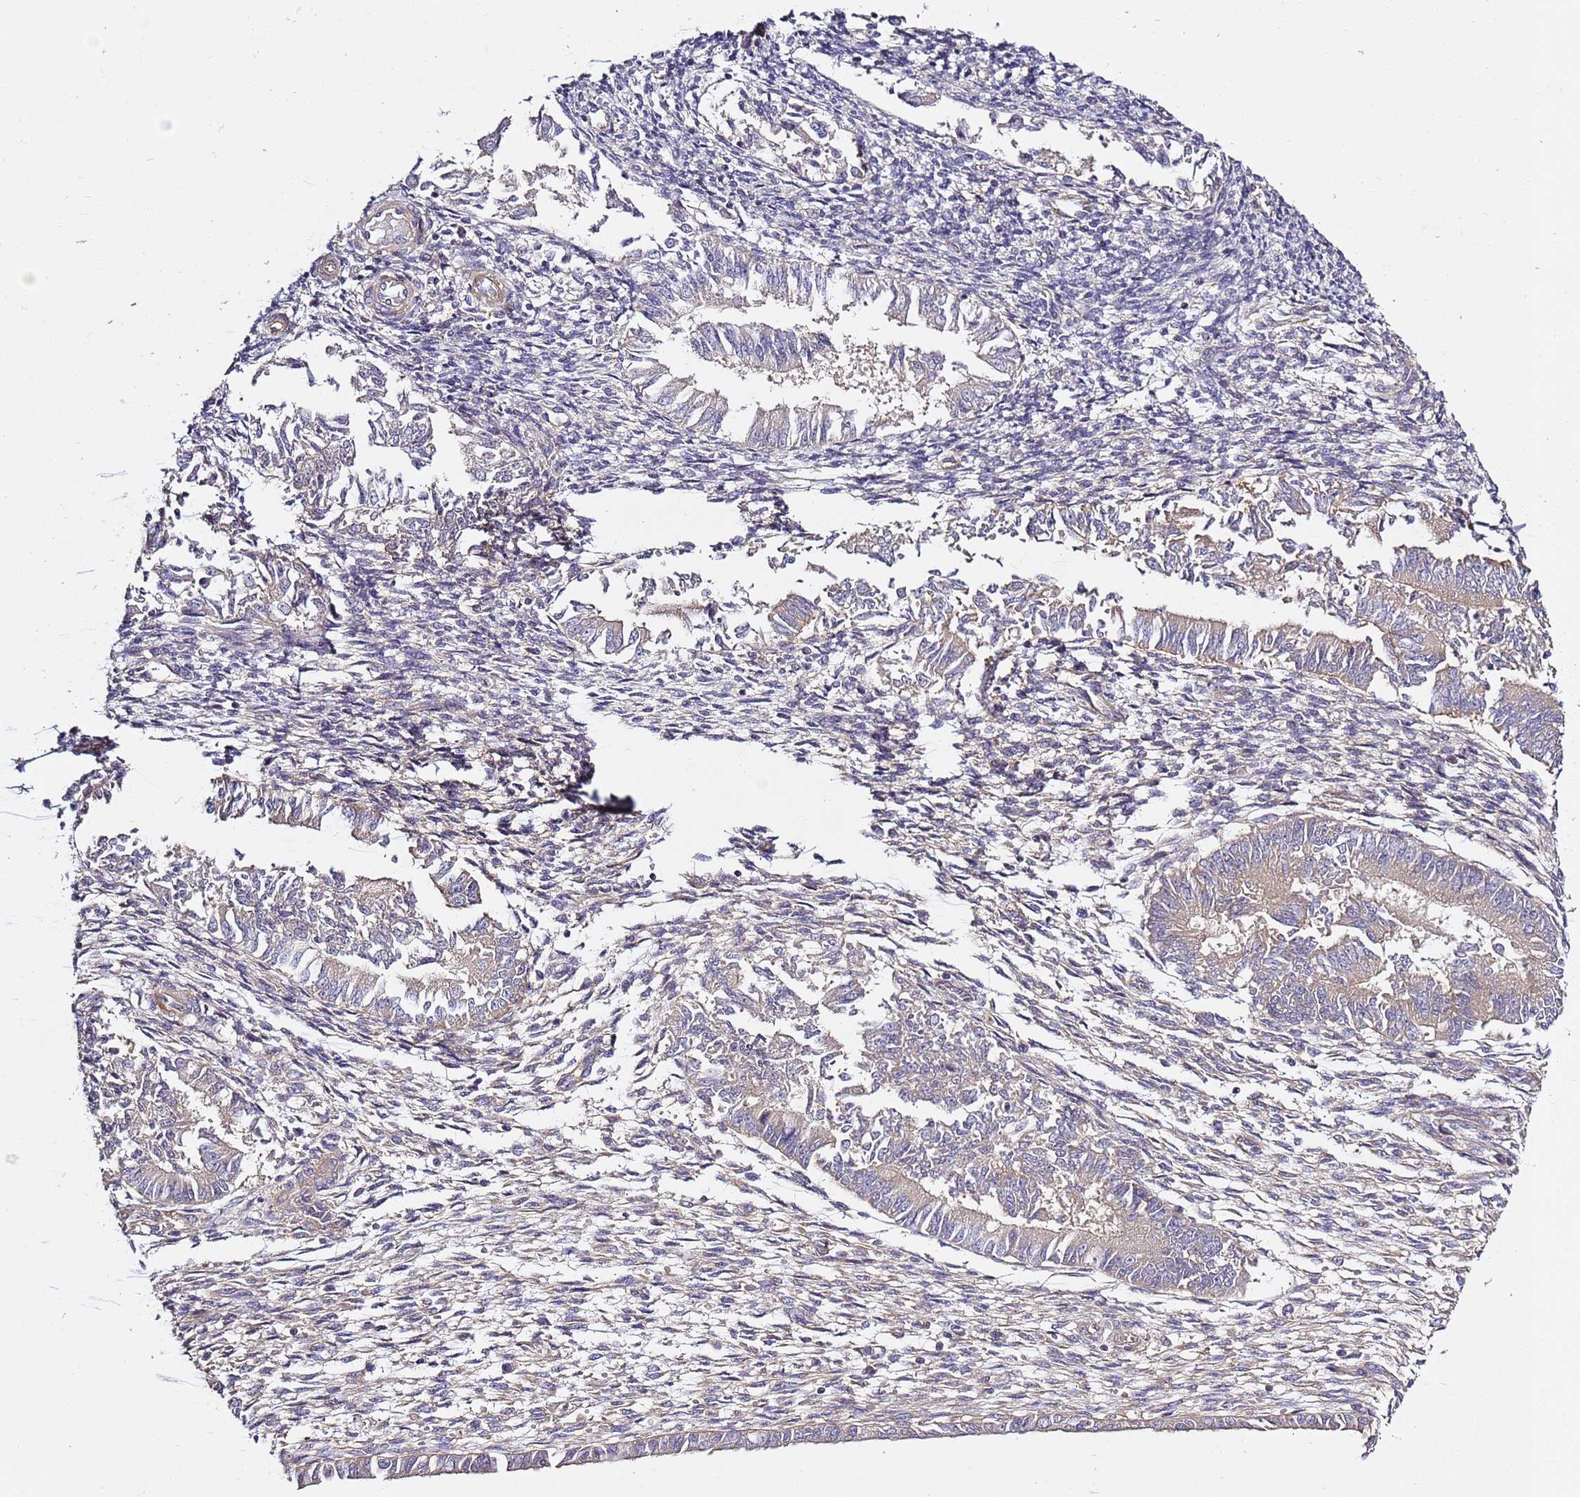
{"staining": {"intensity": "moderate", "quantity": "<25%", "location": "cytoplasmic/membranous"}, "tissue": "endometrium", "cell_type": "Cells in endometrial stroma", "image_type": "normal", "snomed": [{"axis": "morphology", "description": "Normal tissue, NOS"}, {"axis": "topography", "description": "Uterus"}, {"axis": "topography", "description": "Endometrium"}], "caption": "Immunohistochemistry photomicrograph of benign endometrium: endometrium stained using immunohistochemistry shows low levels of moderate protein expression localized specifically in the cytoplasmic/membranous of cells in endometrial stroma, appearing as a cytoplasmic/membranous brown color.", "gene": "GNL1", "patient": {"sex": "female", "age": 48}}